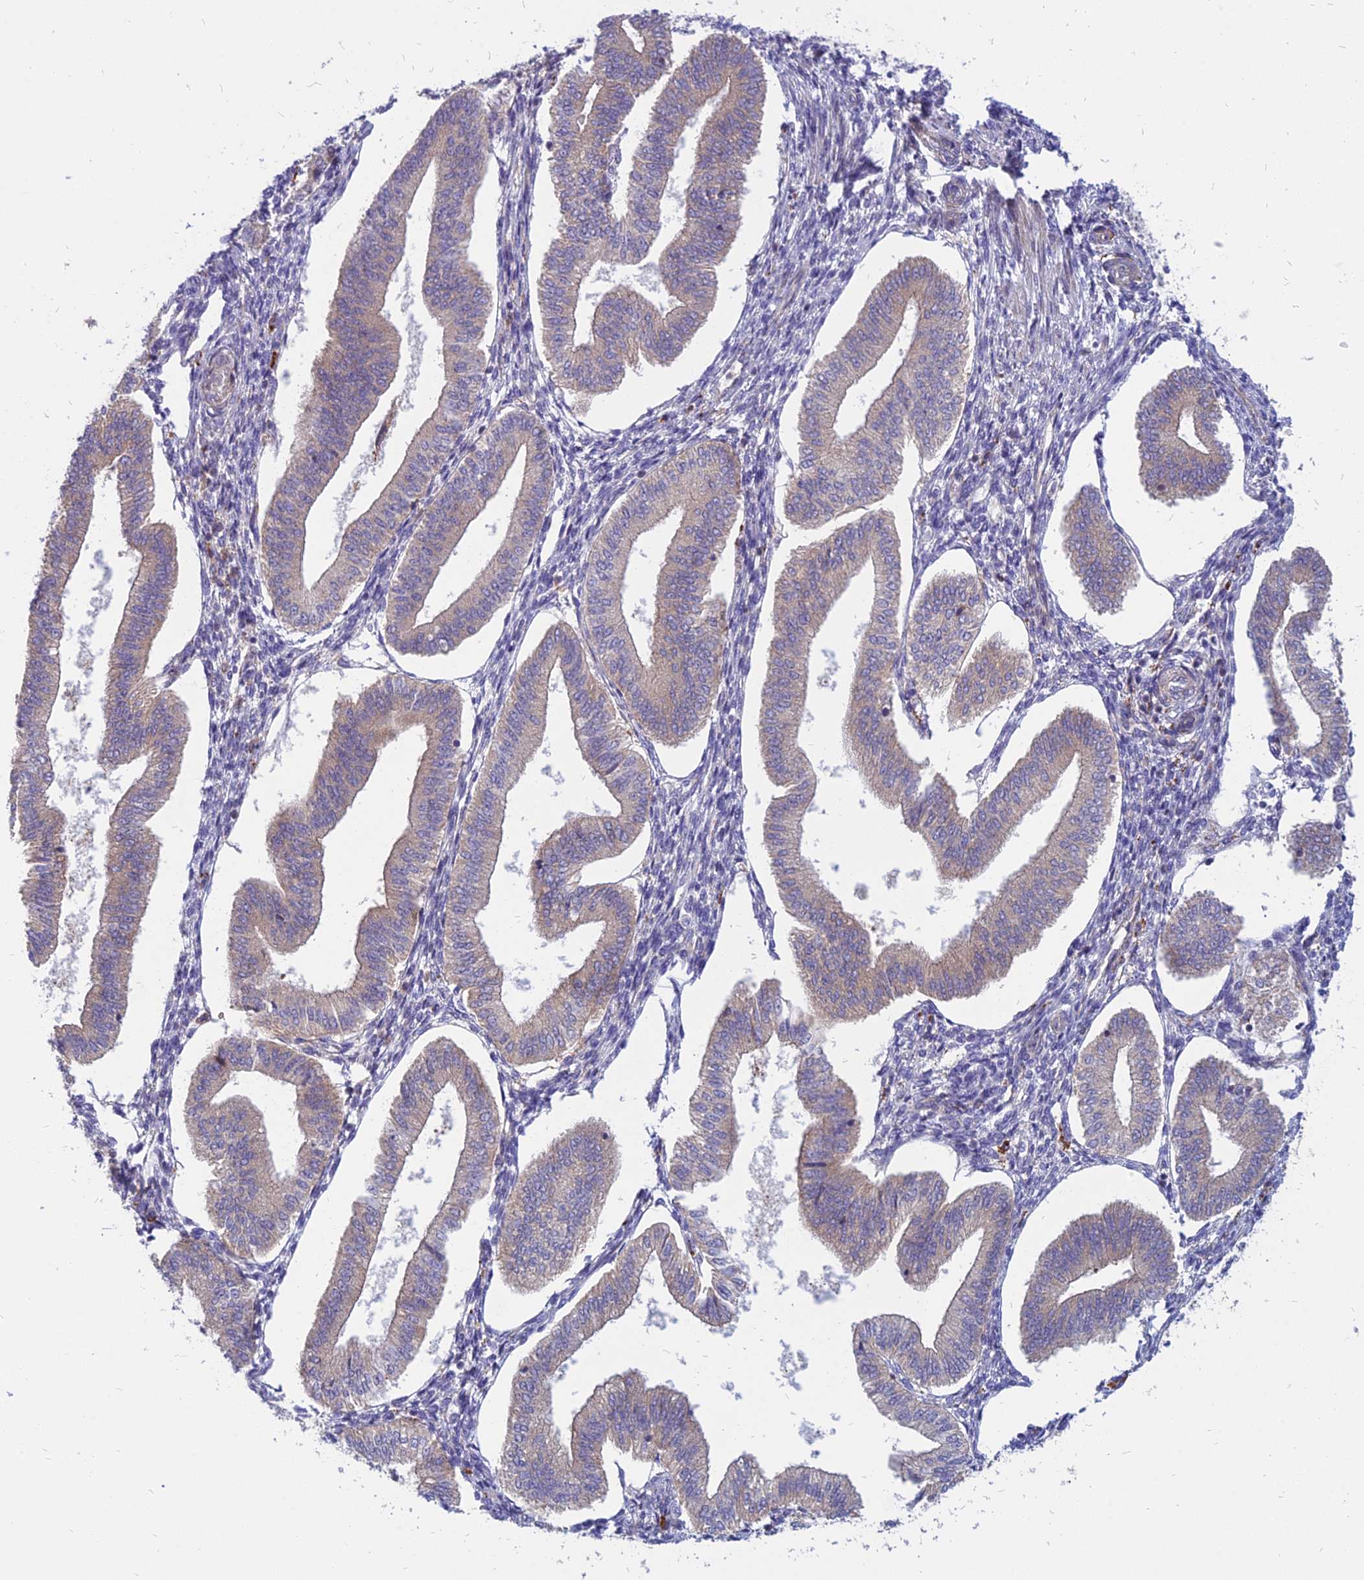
{"staining": {"intensity": "negative", "quantity": "none", "location": "none"}, "tissue": "endometrium", "cell_type": "Cells in endometrial stroma", "image_type": "normal", "snomed": [{"axis": "morphology", "description": "Normal tissue, NOS"}, {"axis": "topography", "description": "Endometrium"}], "caption": "Immunohistochemical staining of unremarkable human endometrium exhibits no significant expression in cells in endometrial stroma. The staining was performed using DAB to visualize the protein expression in brown, while the nuclei were stained in blue with hematoxylin (Magnification: 20x).", "gene": "PHKA2", "patient": {"sex": "female", "age": 34}}